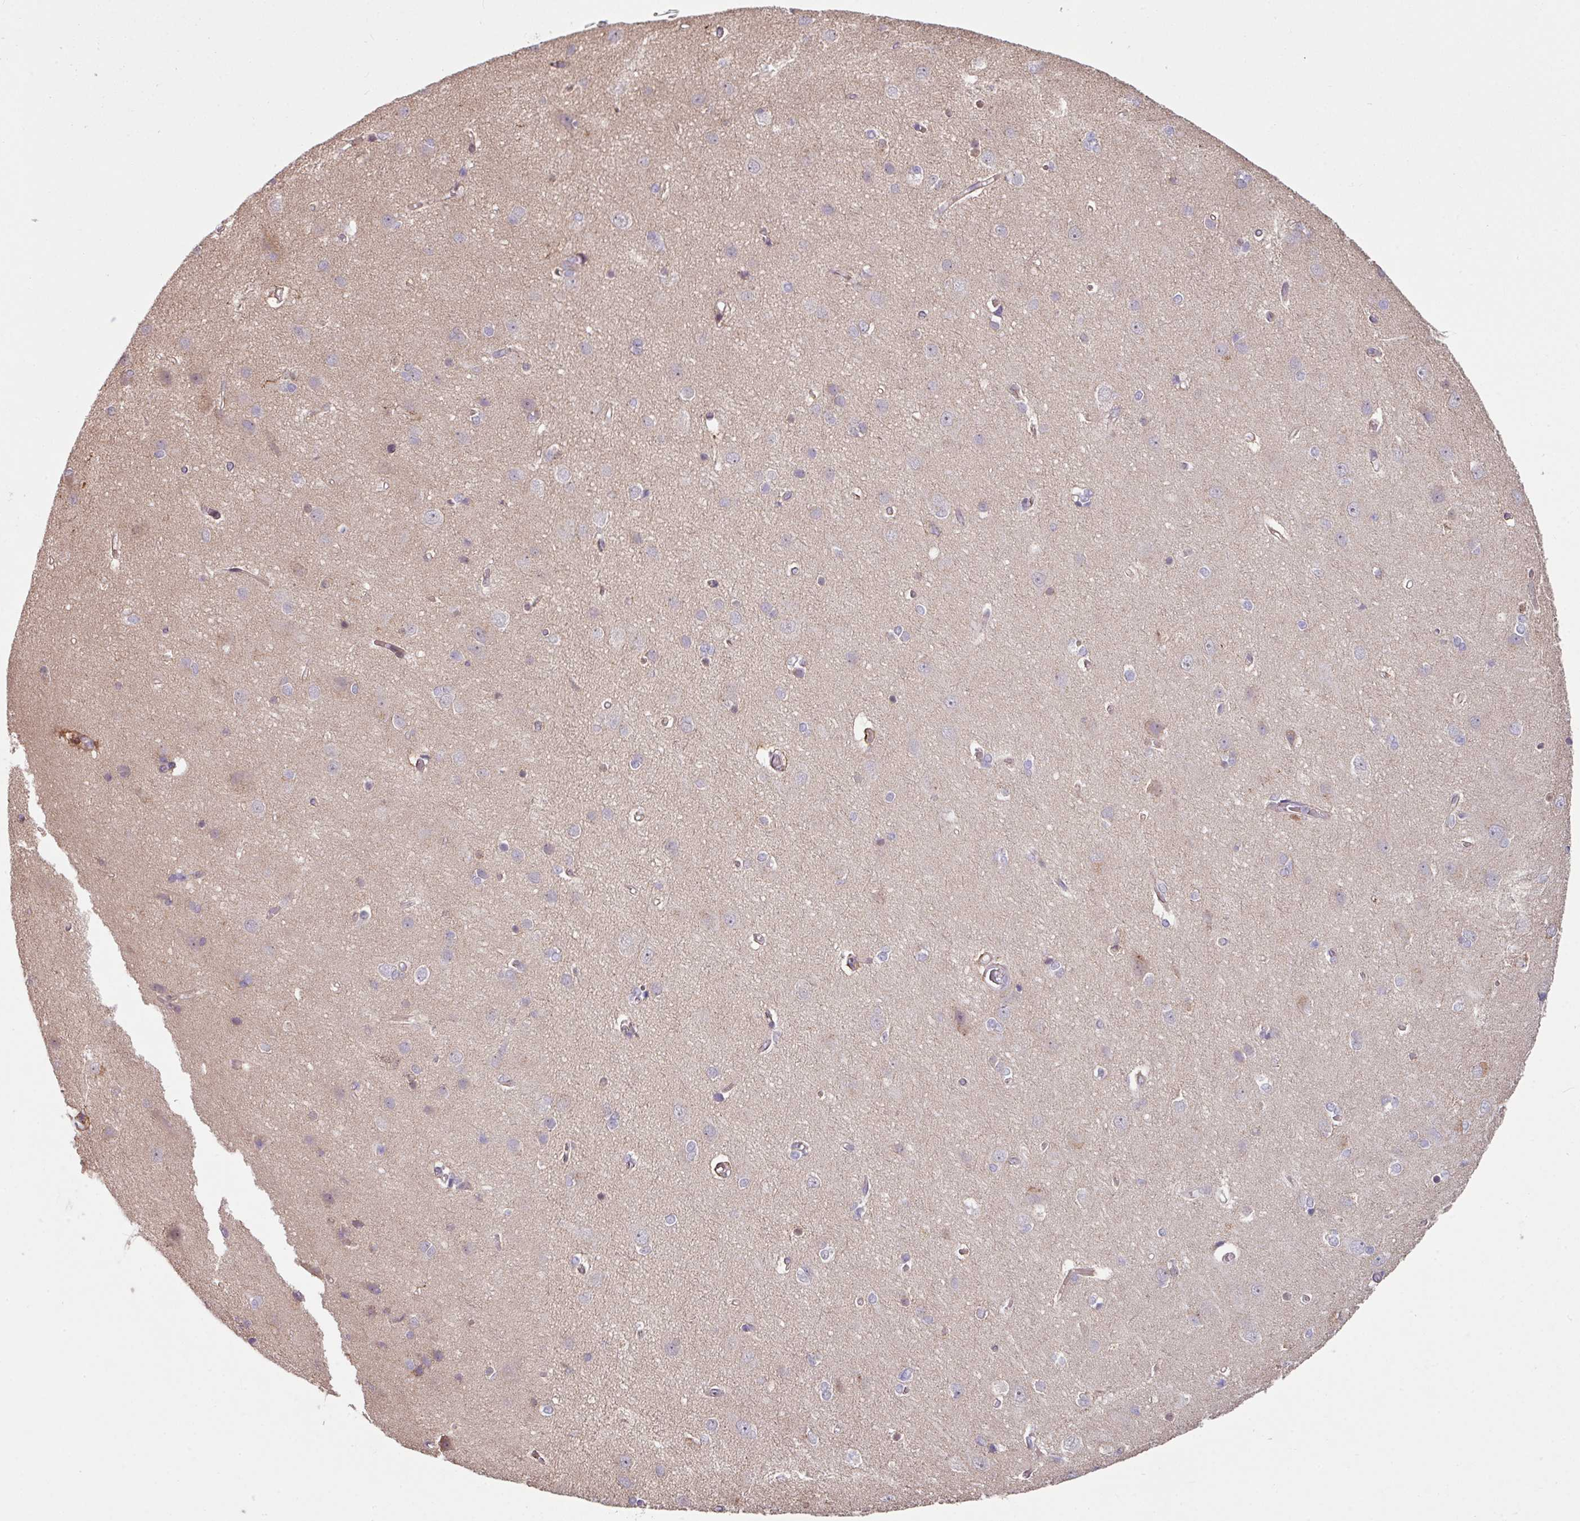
{"staining": {"intensity": "weak", "quantity": ">75%", "location": "cytoplasmic/membranous"}, "tissue": "cerebral cortex", "cell_type": "Endothelial cells", "image_type": "normal", "snomed": [{"axis": "morphology", "description": "Normal tissue, NOS"}, {"axis": "topography", "description": "Cerebral cortex"}], "caption": "Endothelial cells display low levels of weak cytoplasmic/membranous positivity in approximately >75% of cells in unremarkable human cerebral cortex.", "gene": "C2orf16", "patient": {"sex": "male", "age": 37}}